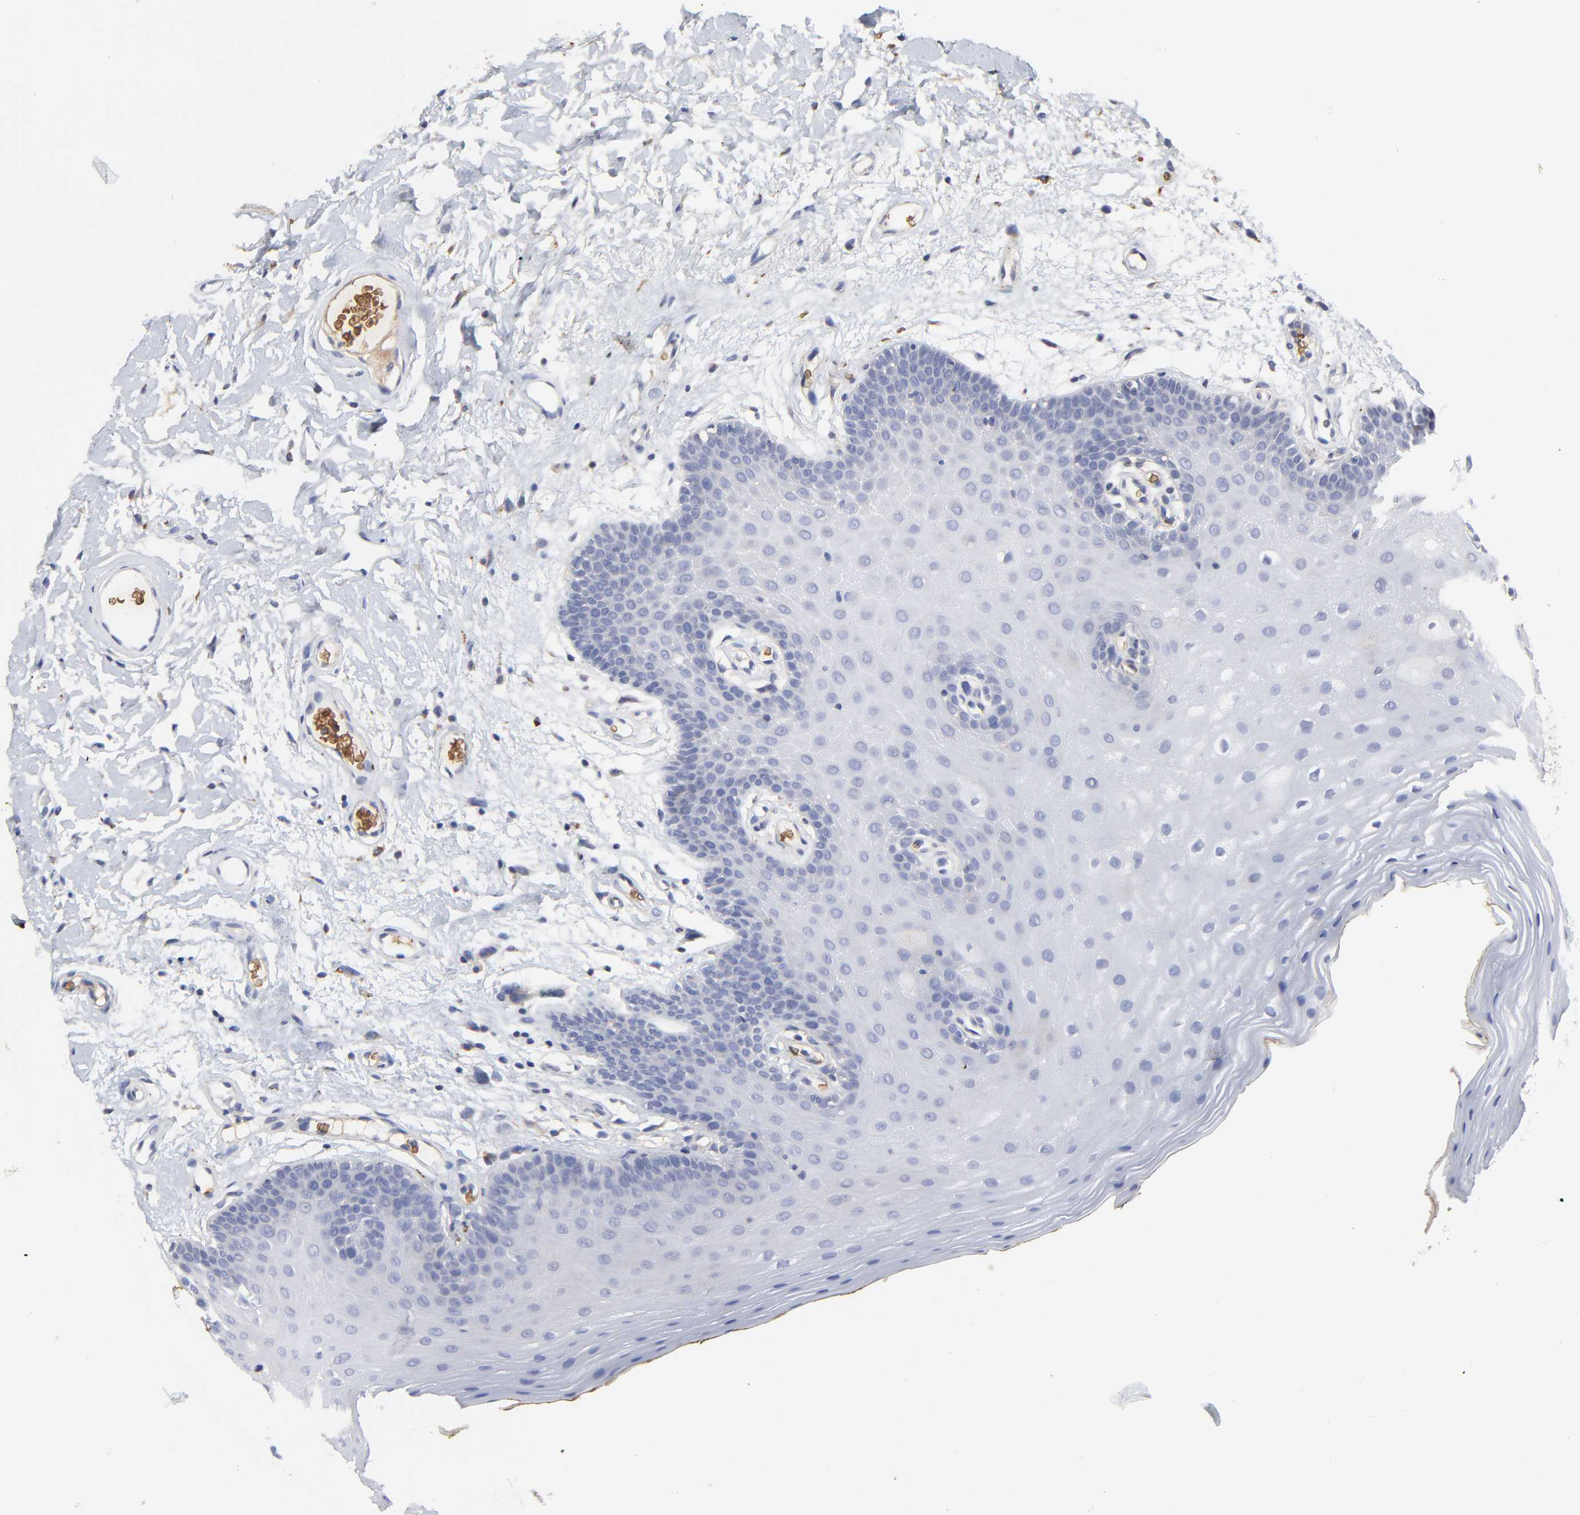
{"staining": {"intensity": "negative", "quantity": "none", "location": "none"}, "tissue": "oral mucosa", "cell_type": "Squamous epithelial cells", "image_type": "normal", "snomed": [{"axis": "morphology", "description": "Normal tissue, NOS"}, {"axis": "morphology", "description": "Squamous cell carcinoma, NOS"}, {"axis": "topography", "description": "Skeletal muscle"}, {"axis": "topography", "description": "Oral tissue"}, {"axis": "topography", "description": "Head-Neck"}], "caption": "IHC of unremarkable oral mucosa displays no positivity in squamous epithelial cells.", "gene": "PAG1", "patient": {"sex": "male", "age": 71}}